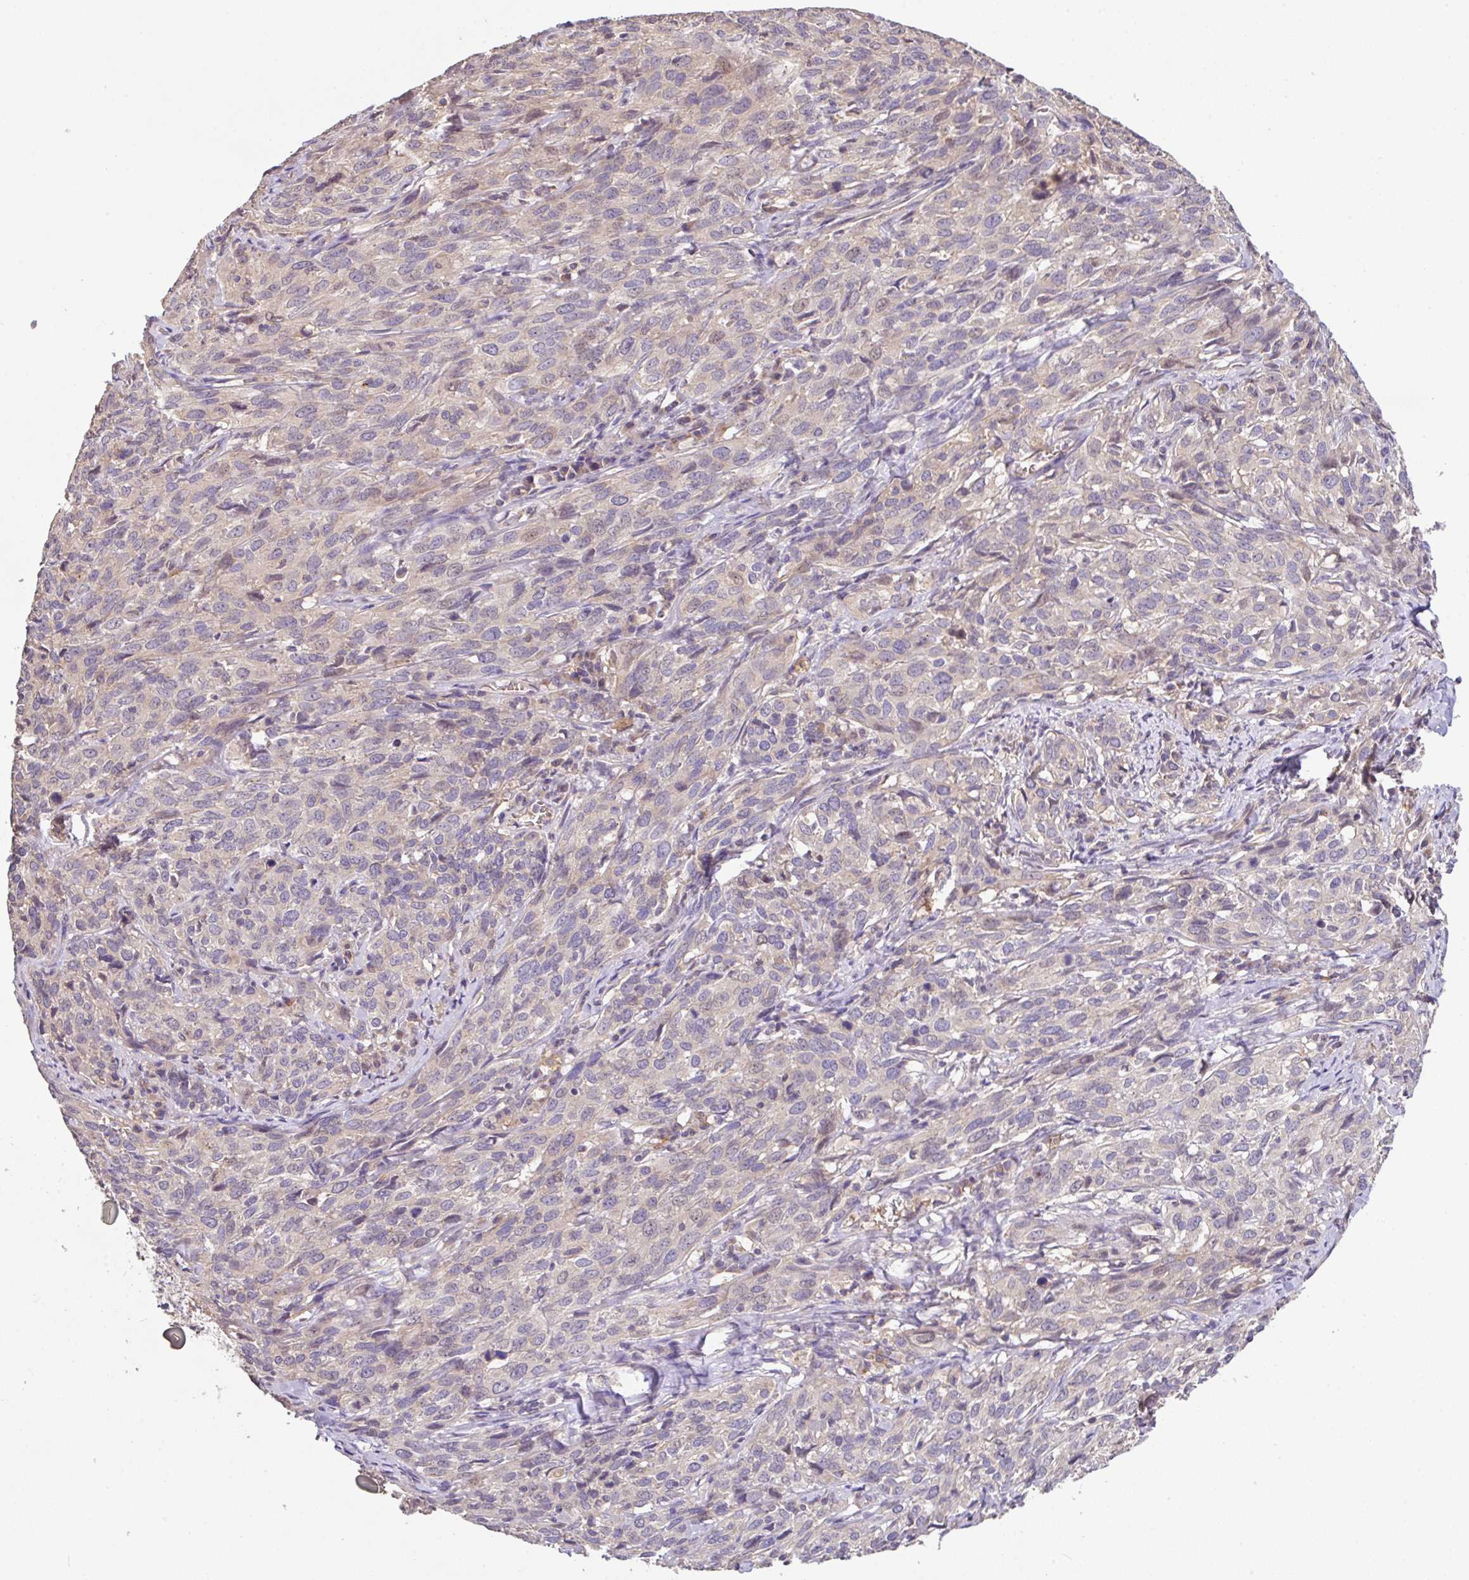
{"staining": {"intensity": "negative", "quantity": "none", "location": "none"}, "tissue": "cervical cancer", "cell_type": "Tumor cells", "image_type": "cancer", "snomed": [{"axis": "morphology", "description": "Squamous cell carcinoma, NOS"}, {"axis": "topography", "description": "Cervix"}], "caption": "Cervical cancer (squamous cell carcinoma) was stained to show a protein in brown. There is no significant expression in tumor cells.", "gene": "C1QTNF9B", "patient": {"sex": "female", "age": 51}}